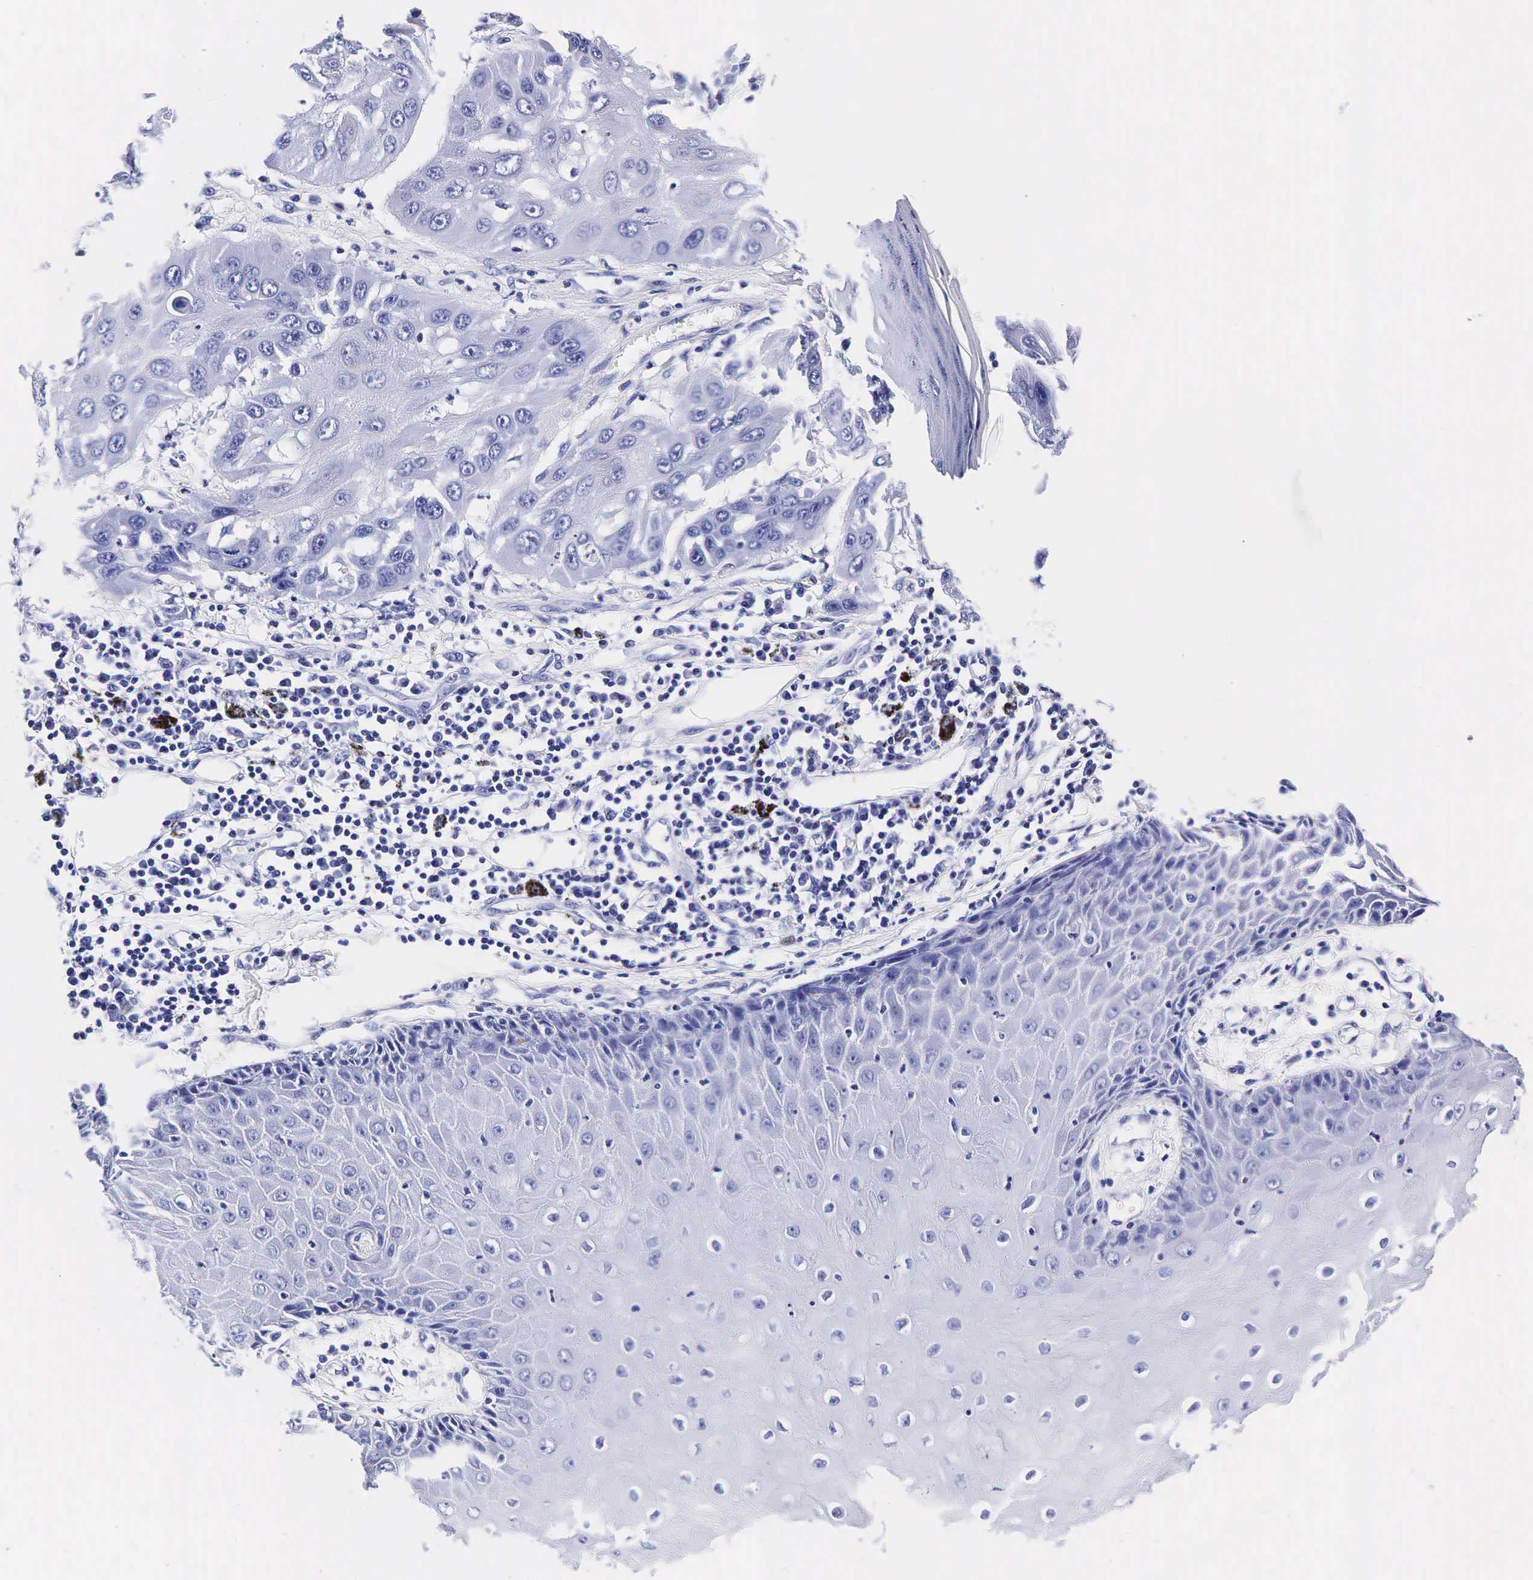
{"staining": {"intensity": "negative", "quantity": "none", "location": "none"}, "tissue": "skin cancer", "cell_type": "Tumor cells", "image_type": "cancer", "snomed": [{"axis": "morphology", "description": "Squamous cell carcinoma, NOS"}, {"axis": "topography", "description": "Skin"}, {"axis": "topography", "description": "Anal"}], "caption": "Histopathology image shows no protein staining in tumor cells of skin cancer tissue.", "gene": "KLK3", "patient": {"sex": "male", "age": 61}}